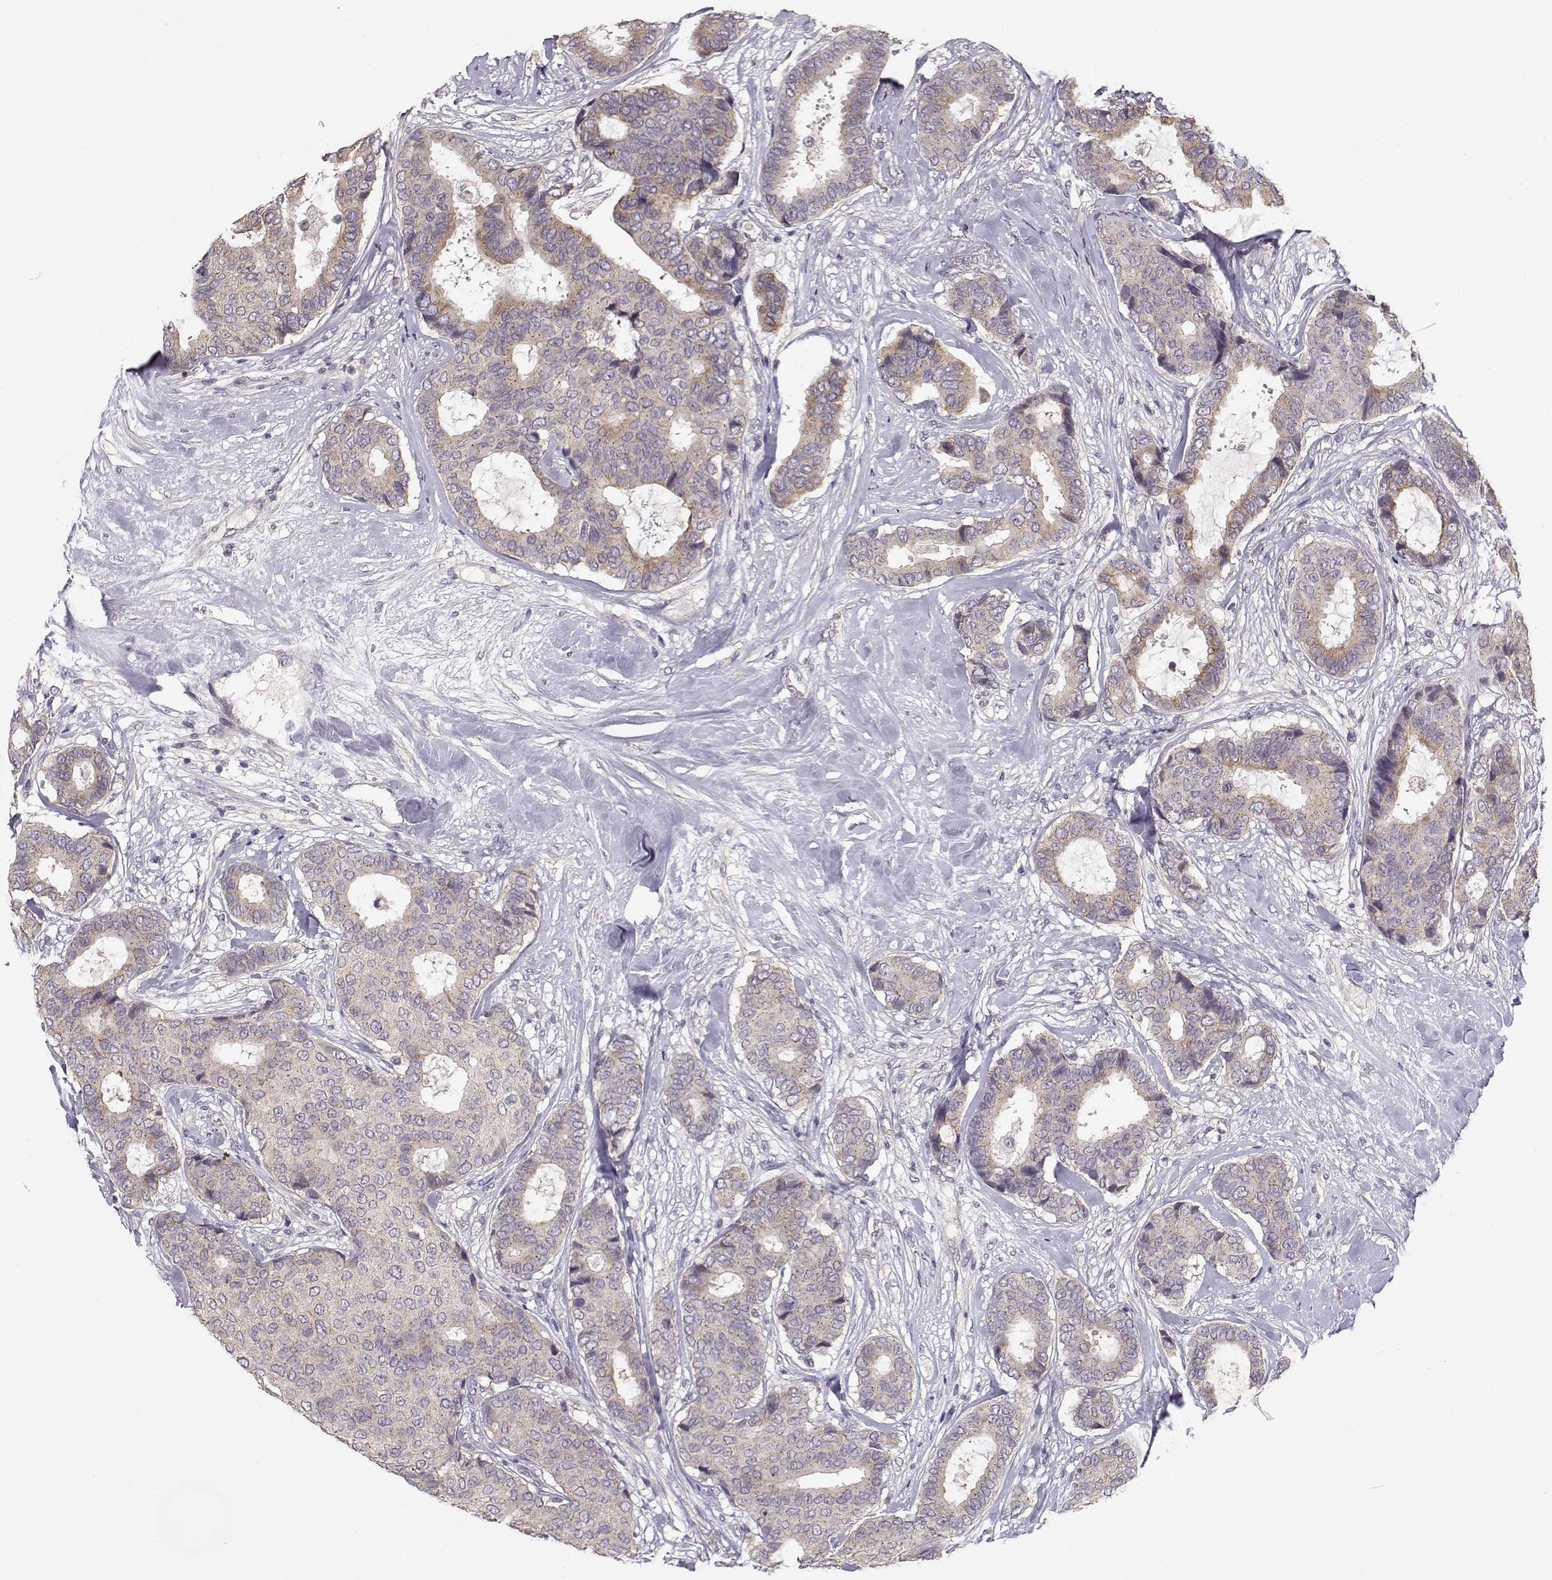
{"staining": {"intensity": "weak", "quantity": "<25%", "location": "cytoplasmic/membranous"}, "tissue": "breast cancer", "cell_type": "Tumor cells", "image_type": "cancer", "snomed": [{"axis": "morphology", "description": "Duct carcinoma"}, {"axis": "topography", "description": "Breast"}], "caption": "Tumor cells show no significant protein positivity in intraductal carcinoma (breast). Brightfield microscopy of immunohistochemistry (IHC) stained with DAB (3,3'-diaminobenzidine) (brown) and hematoxylin (blue), captured at high magnification.", "gene": "TMEM145", "patient": {"sex": "female", "age": 75}}